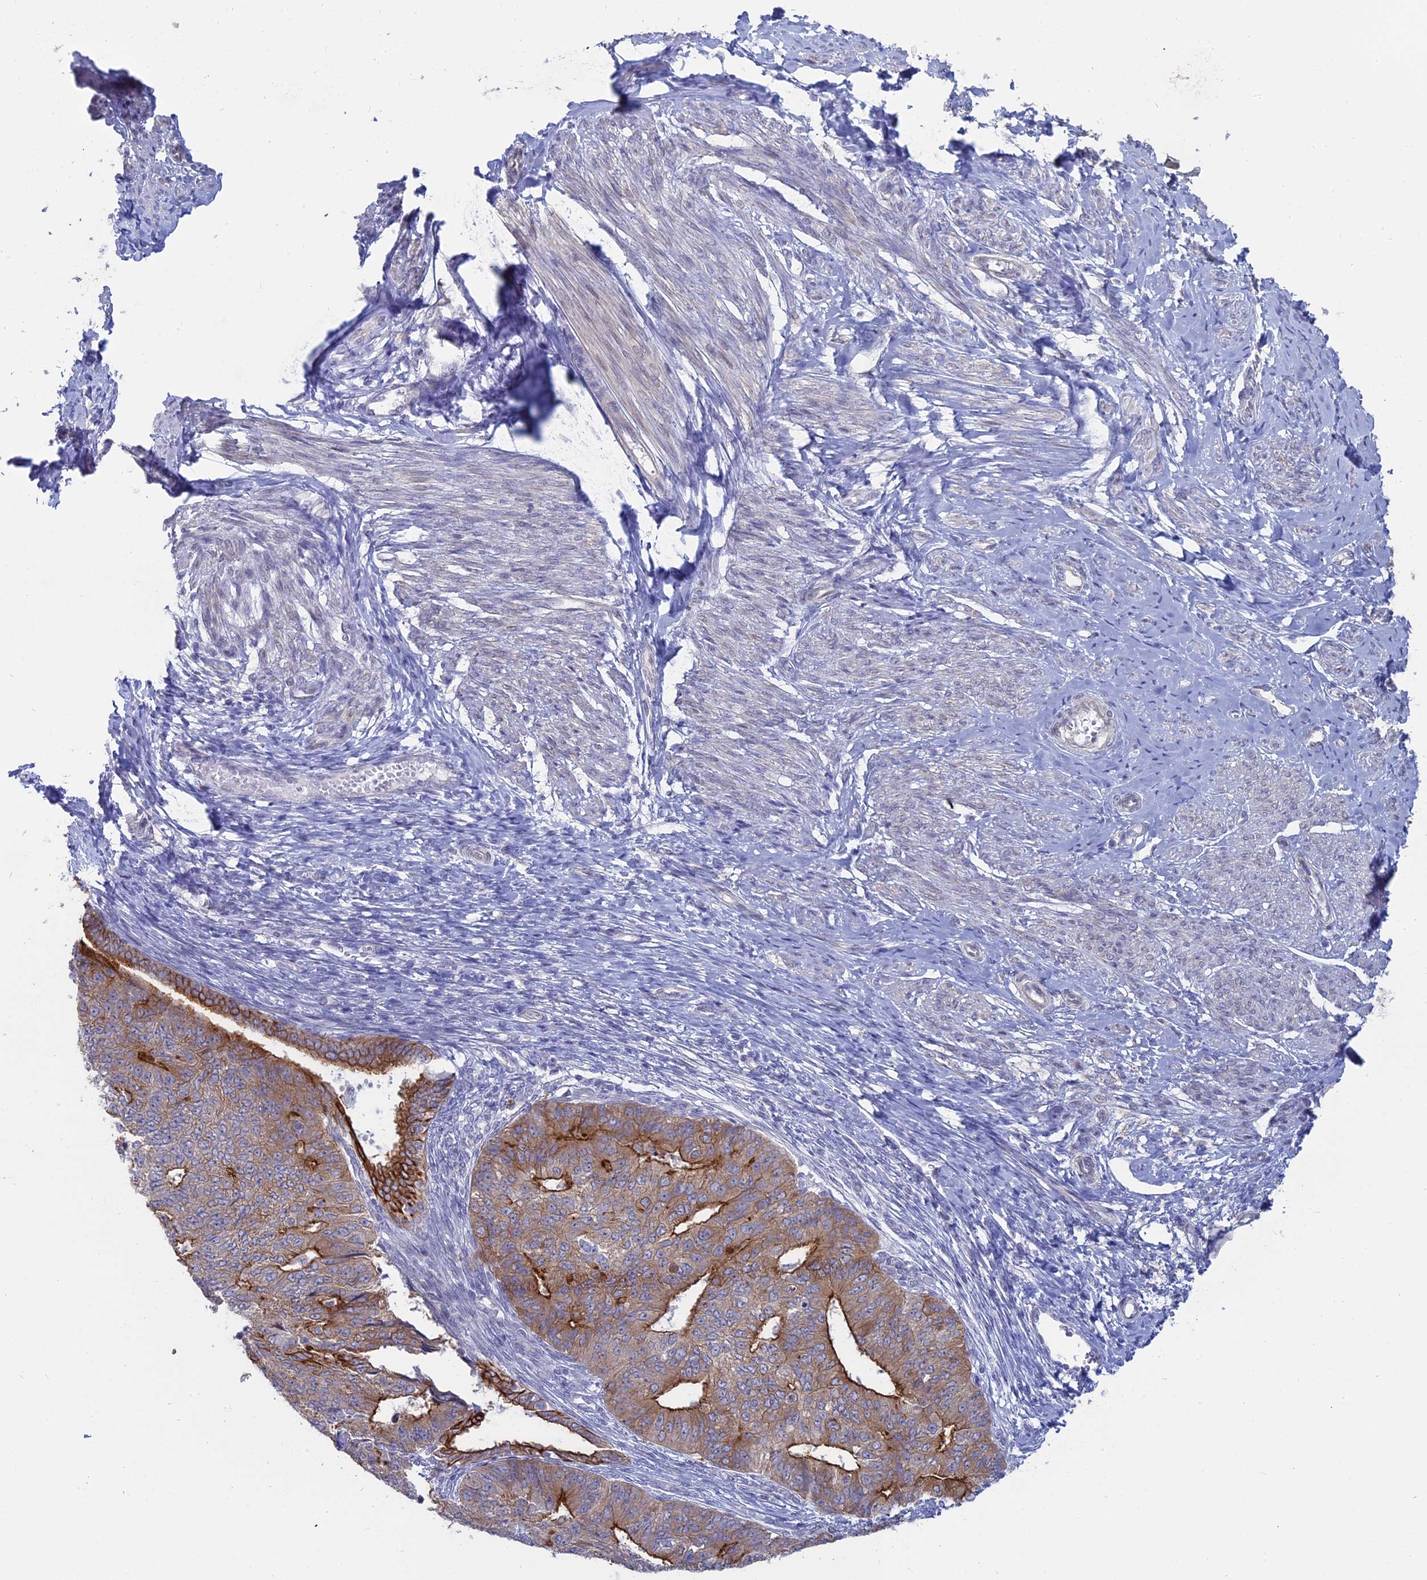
{"staining": {"intensity": "strong", "quantity": "<25%", "location": "cytoplasmic/membranous"}, "tissue": "endometrial cancer", "cell_type": "Tumor cells", "image_type": "cancer", "snomed": [{"axis": "morphology", "description": "Adenocarcinoma, NOS"}, {"axis": "topography", "description": "Endometrium"}], "caption": "DAB (3,3'-diaminobenzidine) immunohistochemical staining of human endometrial cancer (adenocarcinoma) shows strong cytoplasmic/membranous protein staining in about <25% of tumor cells. Nuclei are stained in blue.", "gene": "MYO5B", "patient": {"sex": "female", "age": 32}}